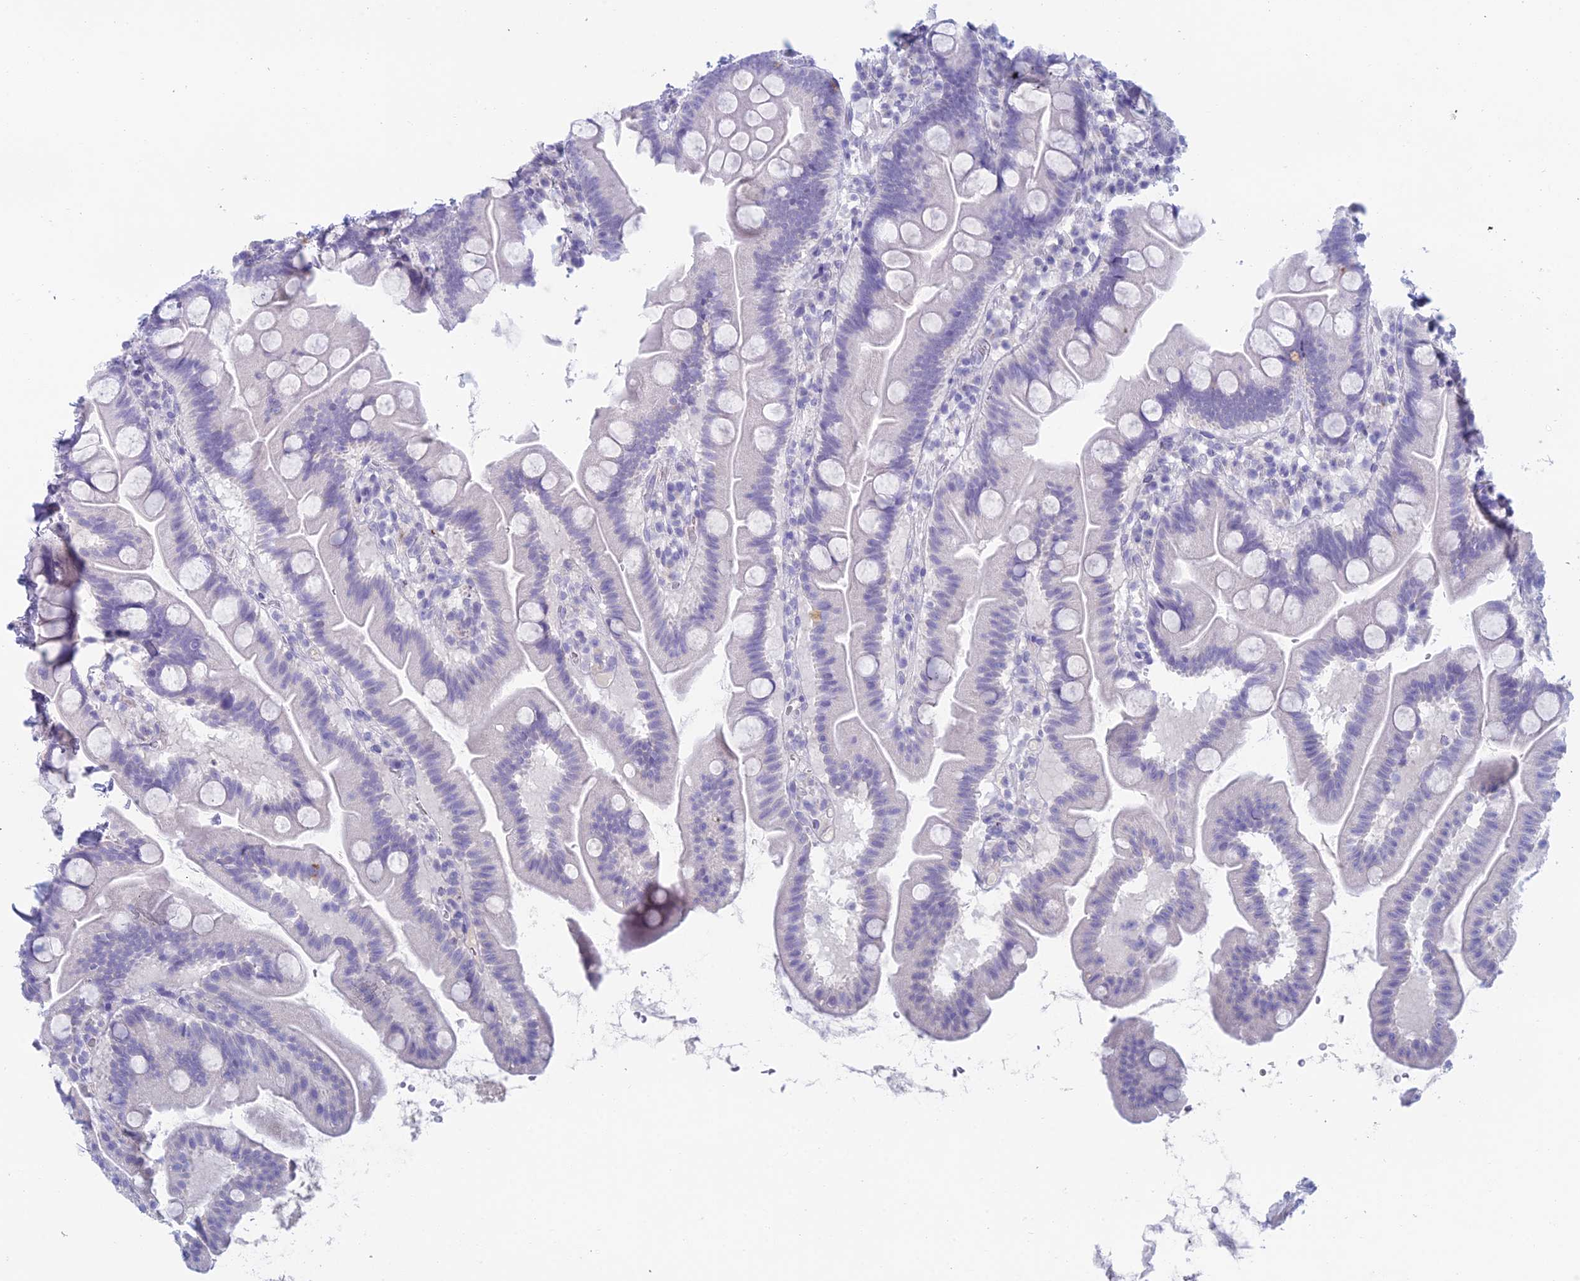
{"staining": {"intensity": "negative", "quantity": "none", "location": "none"}, "tissue": "small intestine", "cell_type": "Glandular cells", "image_type": "normal", "snomed": [{"axis": "morphology", "description": "Normal tissue, NOS"}, {"axis": "topography", "description": "Small intestine"}], "caption": "Micrograph shows no protein expression in glandular cells of unremarkable small intestine.", "gene": "TMEM161B", "patient": {"sex": "female", "age": 68}}